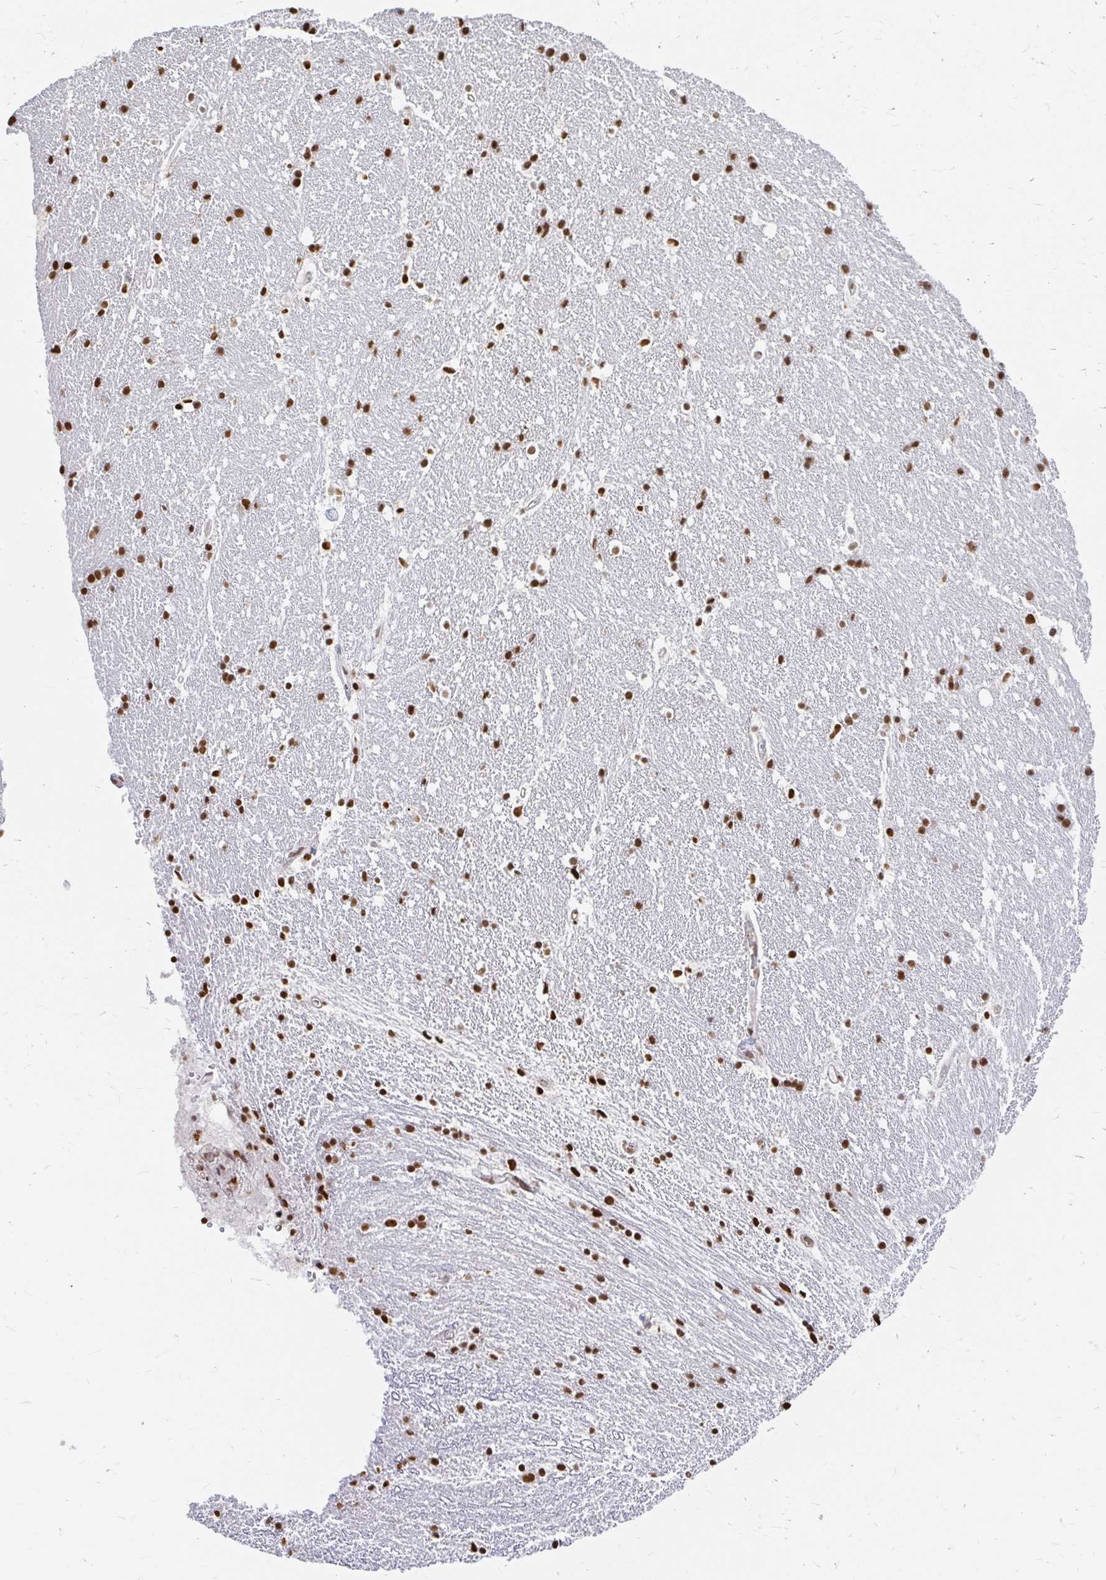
{"staining": {"intensity": "moderate", "quantity": "25%-75%", "location": "nuclear"}, "tissue": "hippocampus", "cell_type": "Glial cells", "image_type": "normal", "snomed": [{"axis": "morphology", "description": "Normal tissue, NOS"}, {"axis": "topography", "description": "Hippocampus"}], "caption": "Immunohistochemical staining of normal hippocampus displays 25%-75% levels of moderate nuclear protein expression in about 25%-75% of glial cells. (Stains: DAB in brown, nuclei in blue, Microscopy: brightfield microscopy at high magnification).", "gene": "HNRNPU", "patient": {"sex": "male", "age": 63}}